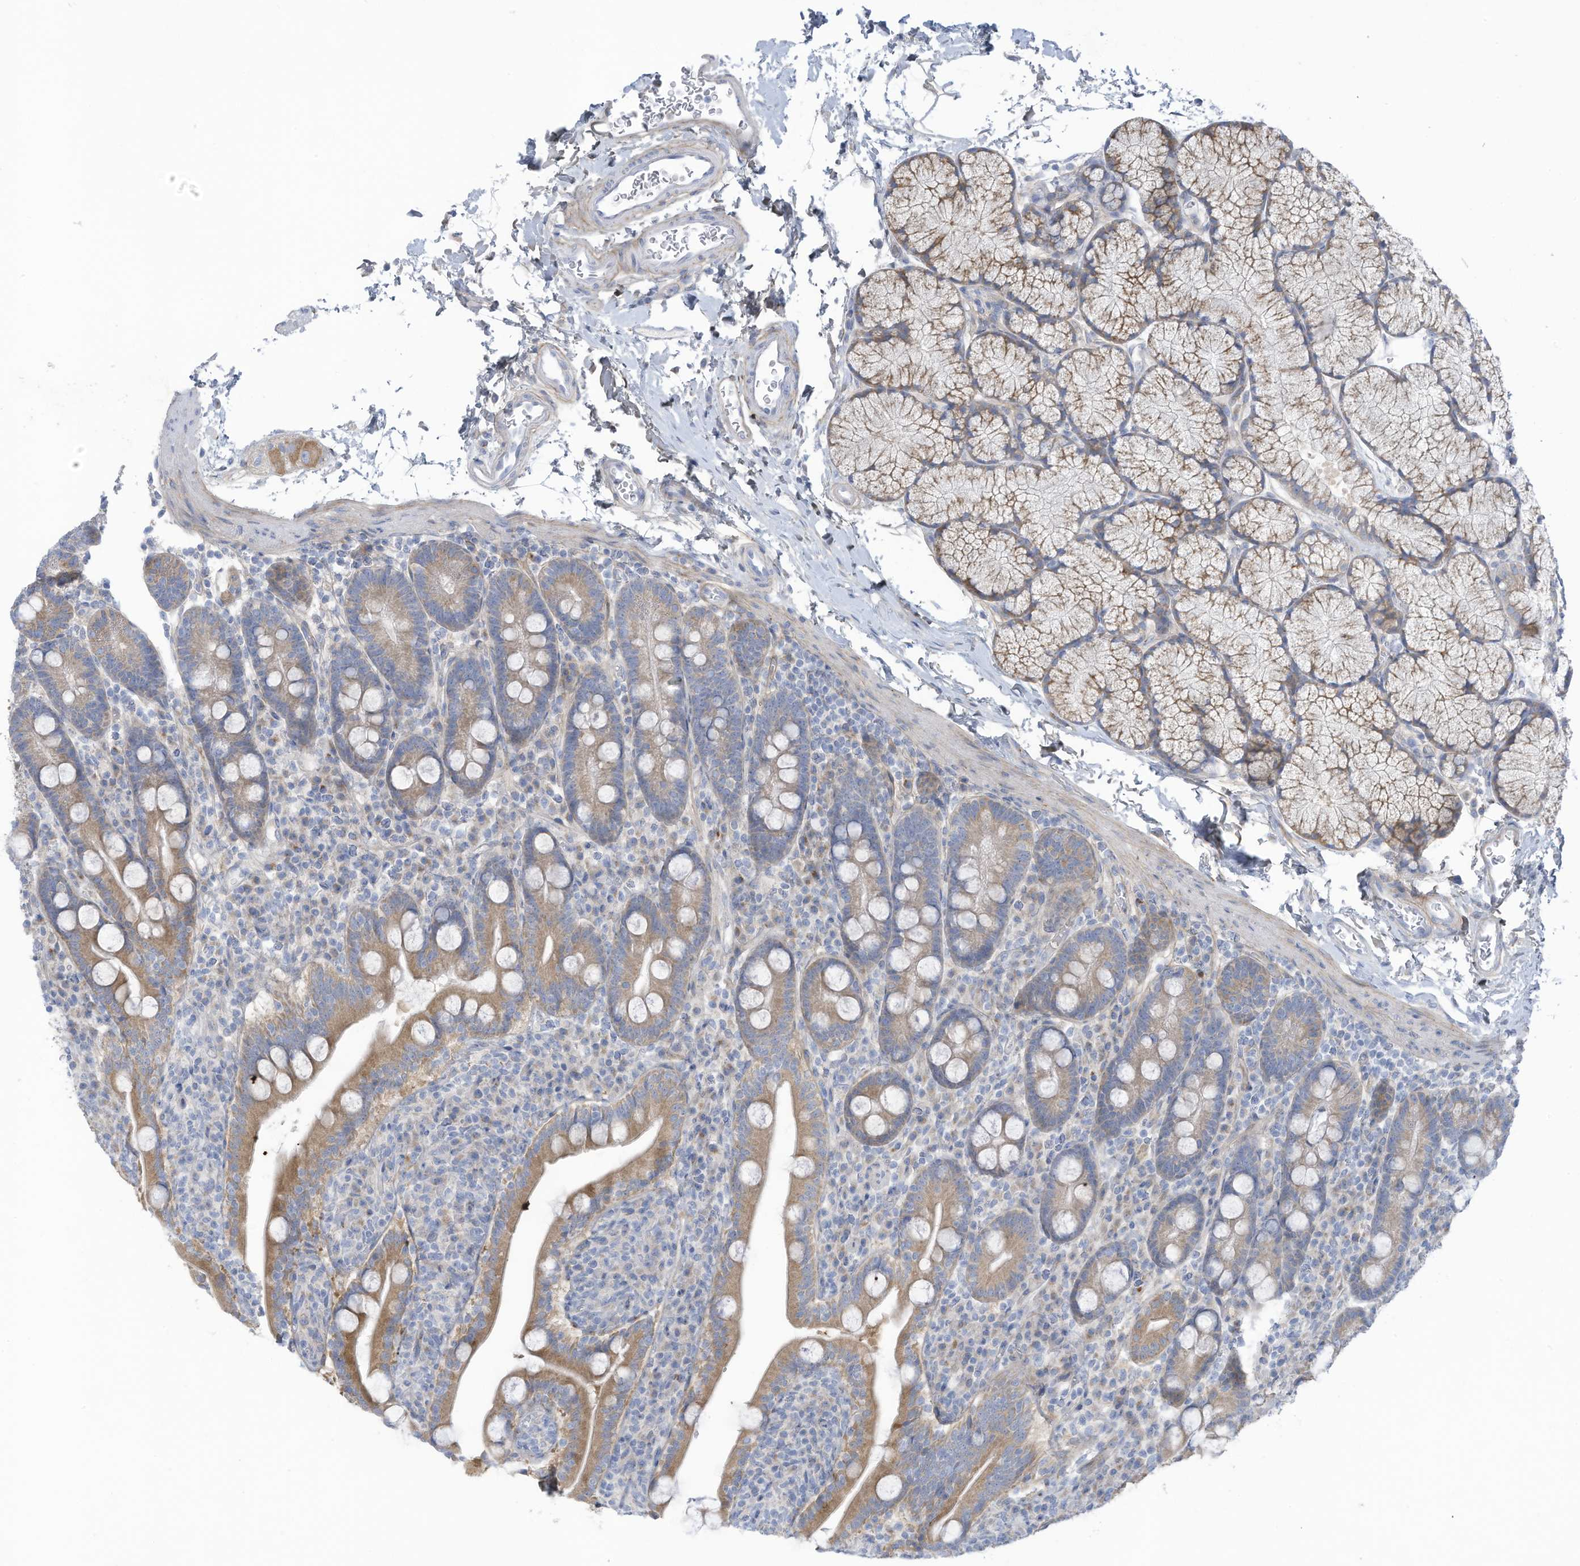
{"staining": {"intensity": "moderate", "quantity": ">75%", "location": "cytoplasmic/membranous"}, "tissue": "duodenum", "cell_type": "Glandular cells", "image_type": "normal", "snomed": [{"axis": "morphology", "description": "Normal tissue, NOS"}, {"axis": "topography", "description": "Duodenum"}], "caption": "Protein analysis of unremarkable duodenum reveals moderate cytoplasmic/membranous expression in about >75% of glandular cells. The protein is stained brown, and the nuclei are stained in blue (DAB IHC with brightfield microscopy, high magnification).", "gene": "TRMT2B", "patient": {"sex": "male", "age": 35}}